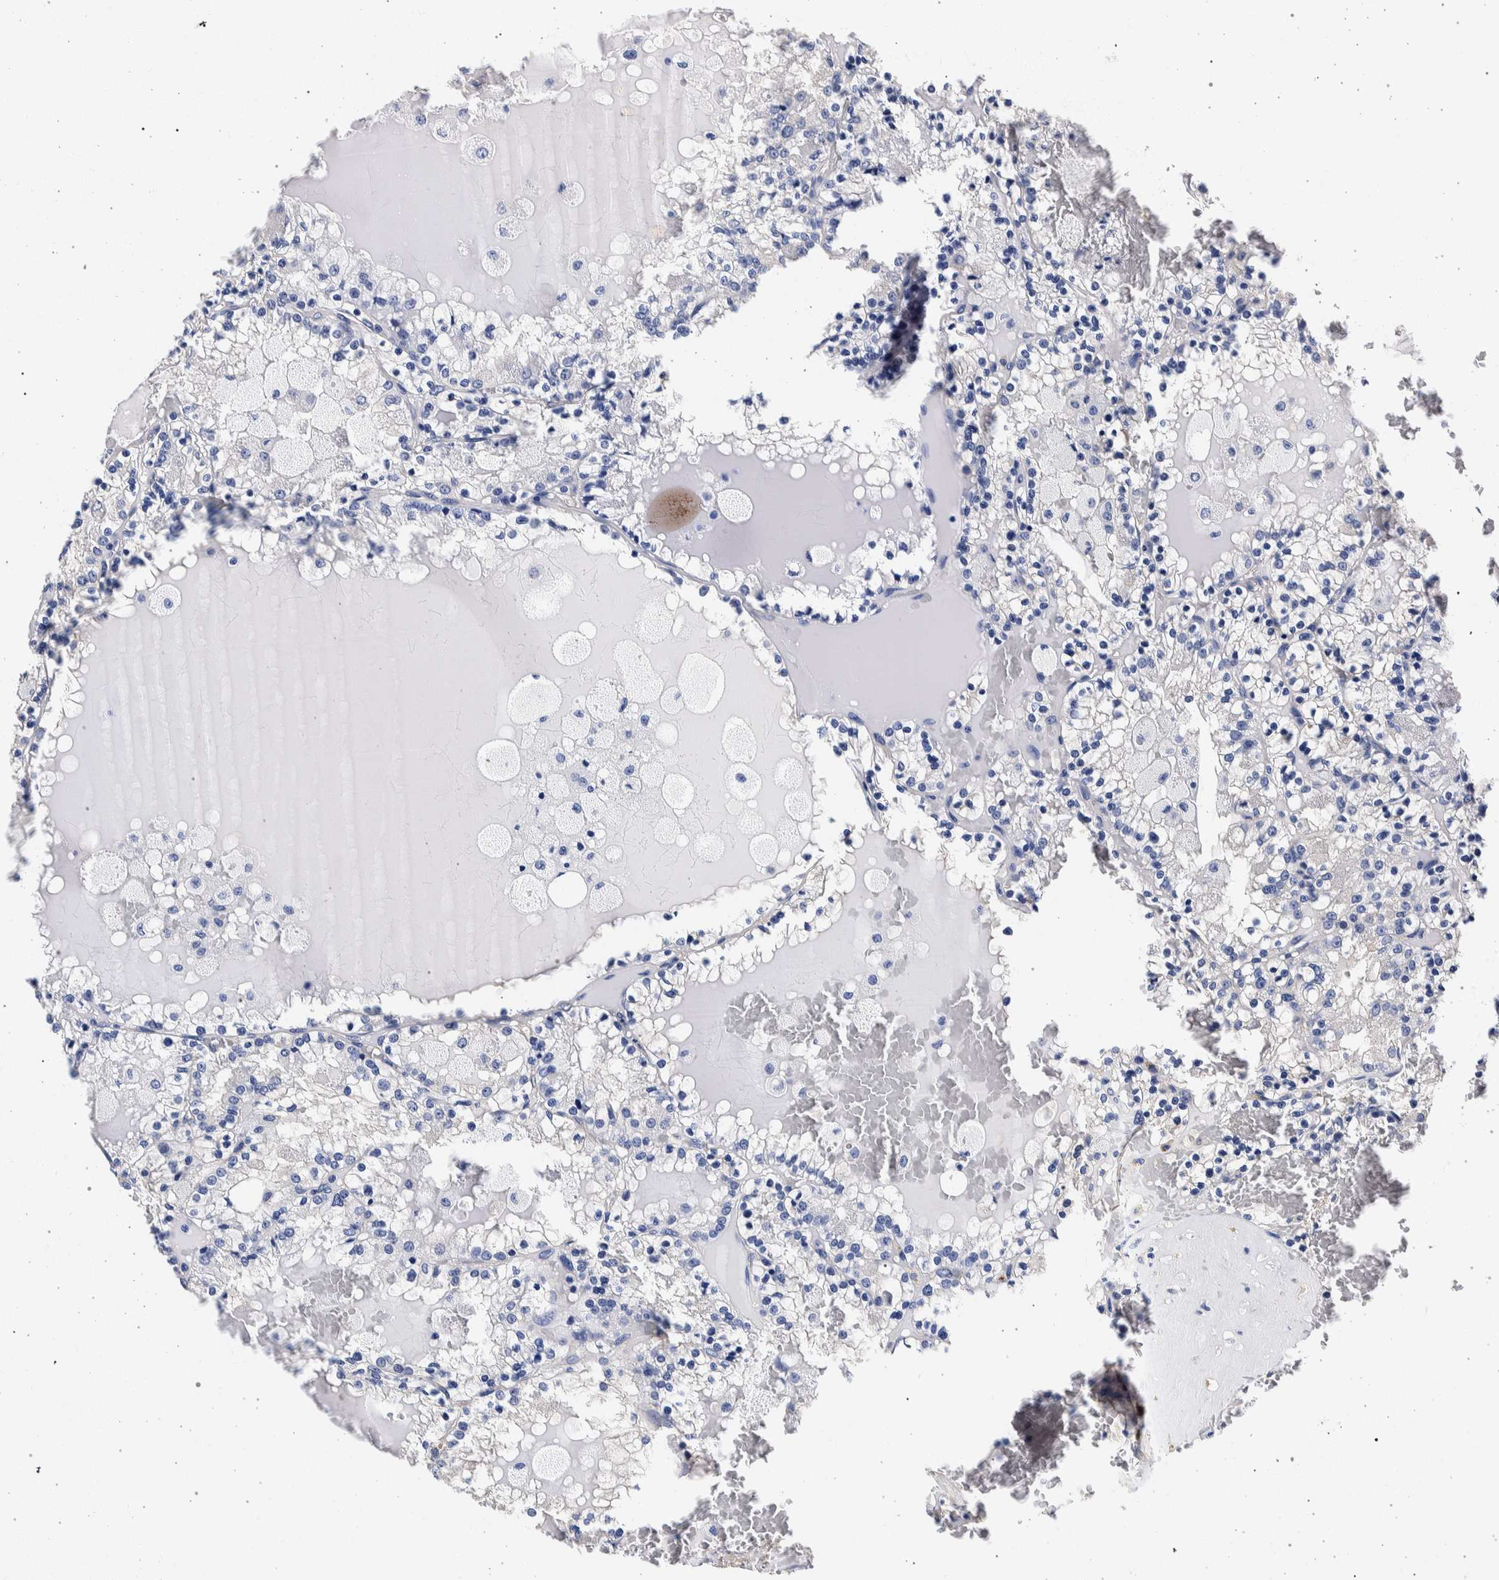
{"staining": {"intensity": "negative", "quantity": "none", "location": "none"}, "tissue": "renal cancer", "cell_type": "Tumor cells", "image_type": "cancer", "snomed": [{"axis": "morphology", "description": "Adenocarcinoma, NOS"}, {"axis": "topography", "description": "Kidney"}], "caption": "This is an immunohistochemistry photomicrograph of human renal cancer. There is no positivity in tumor cells.", "gene": "NIBAN2", "patient": {"sex": "female", "age": 56}}